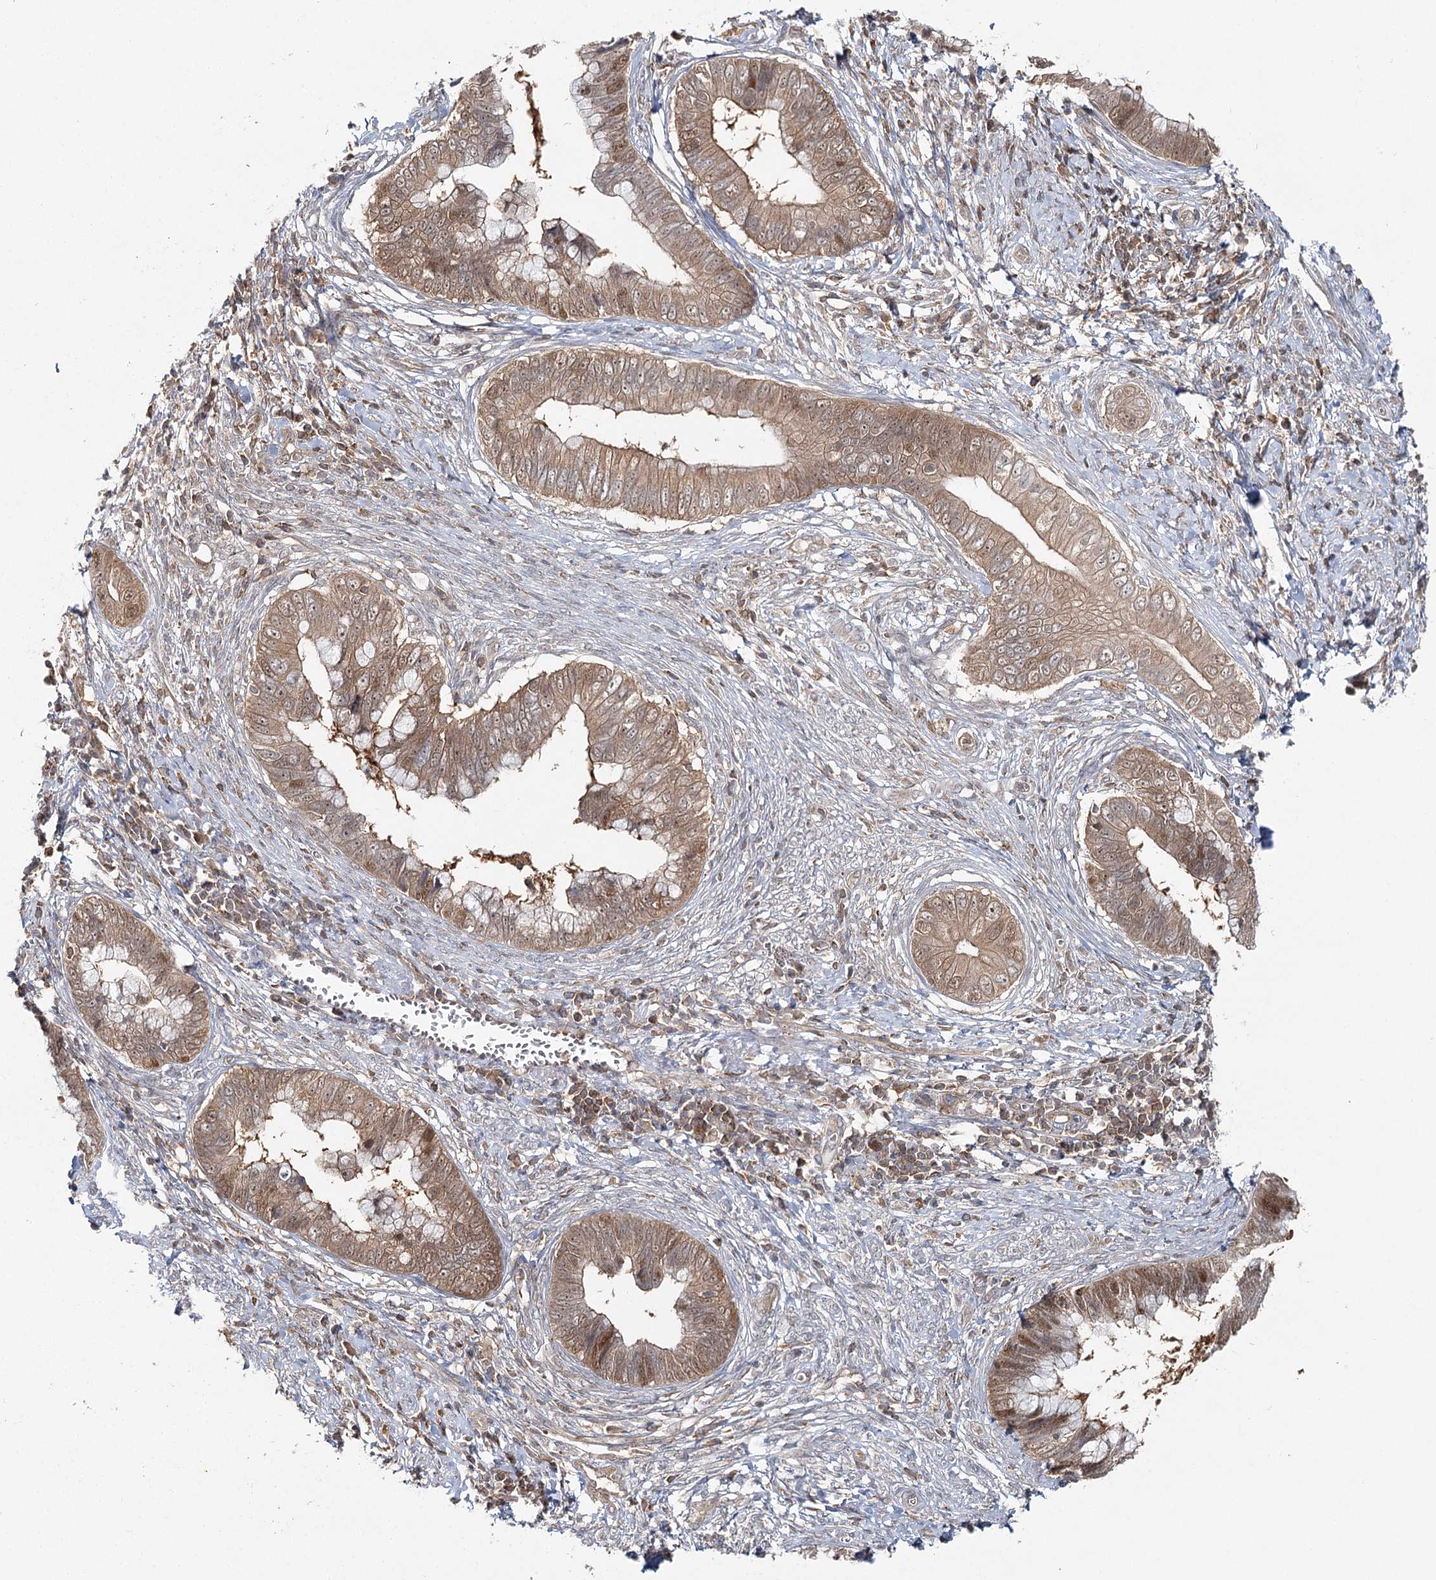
{"staining": {"intensity": "moderate", "quantity": ">75%", "location": "cytoplasmic/membranous"}, "tissue": "cervical cancer", "cell_type": "Tumor cells", "image_type": "cancer", "snomed": [{"axis": "morphology", "description": "Adenocarcinoma, NOS"}, {"axis": "topography", "description": "Cervix"}], "caption": "Protein expression analysis of cervical cancer displays moderate cytoplasmic/membranous staining in about >75% of tumor cells.", "gene": "FAM120B", "patient": {"sex": "female", "age": 44}}